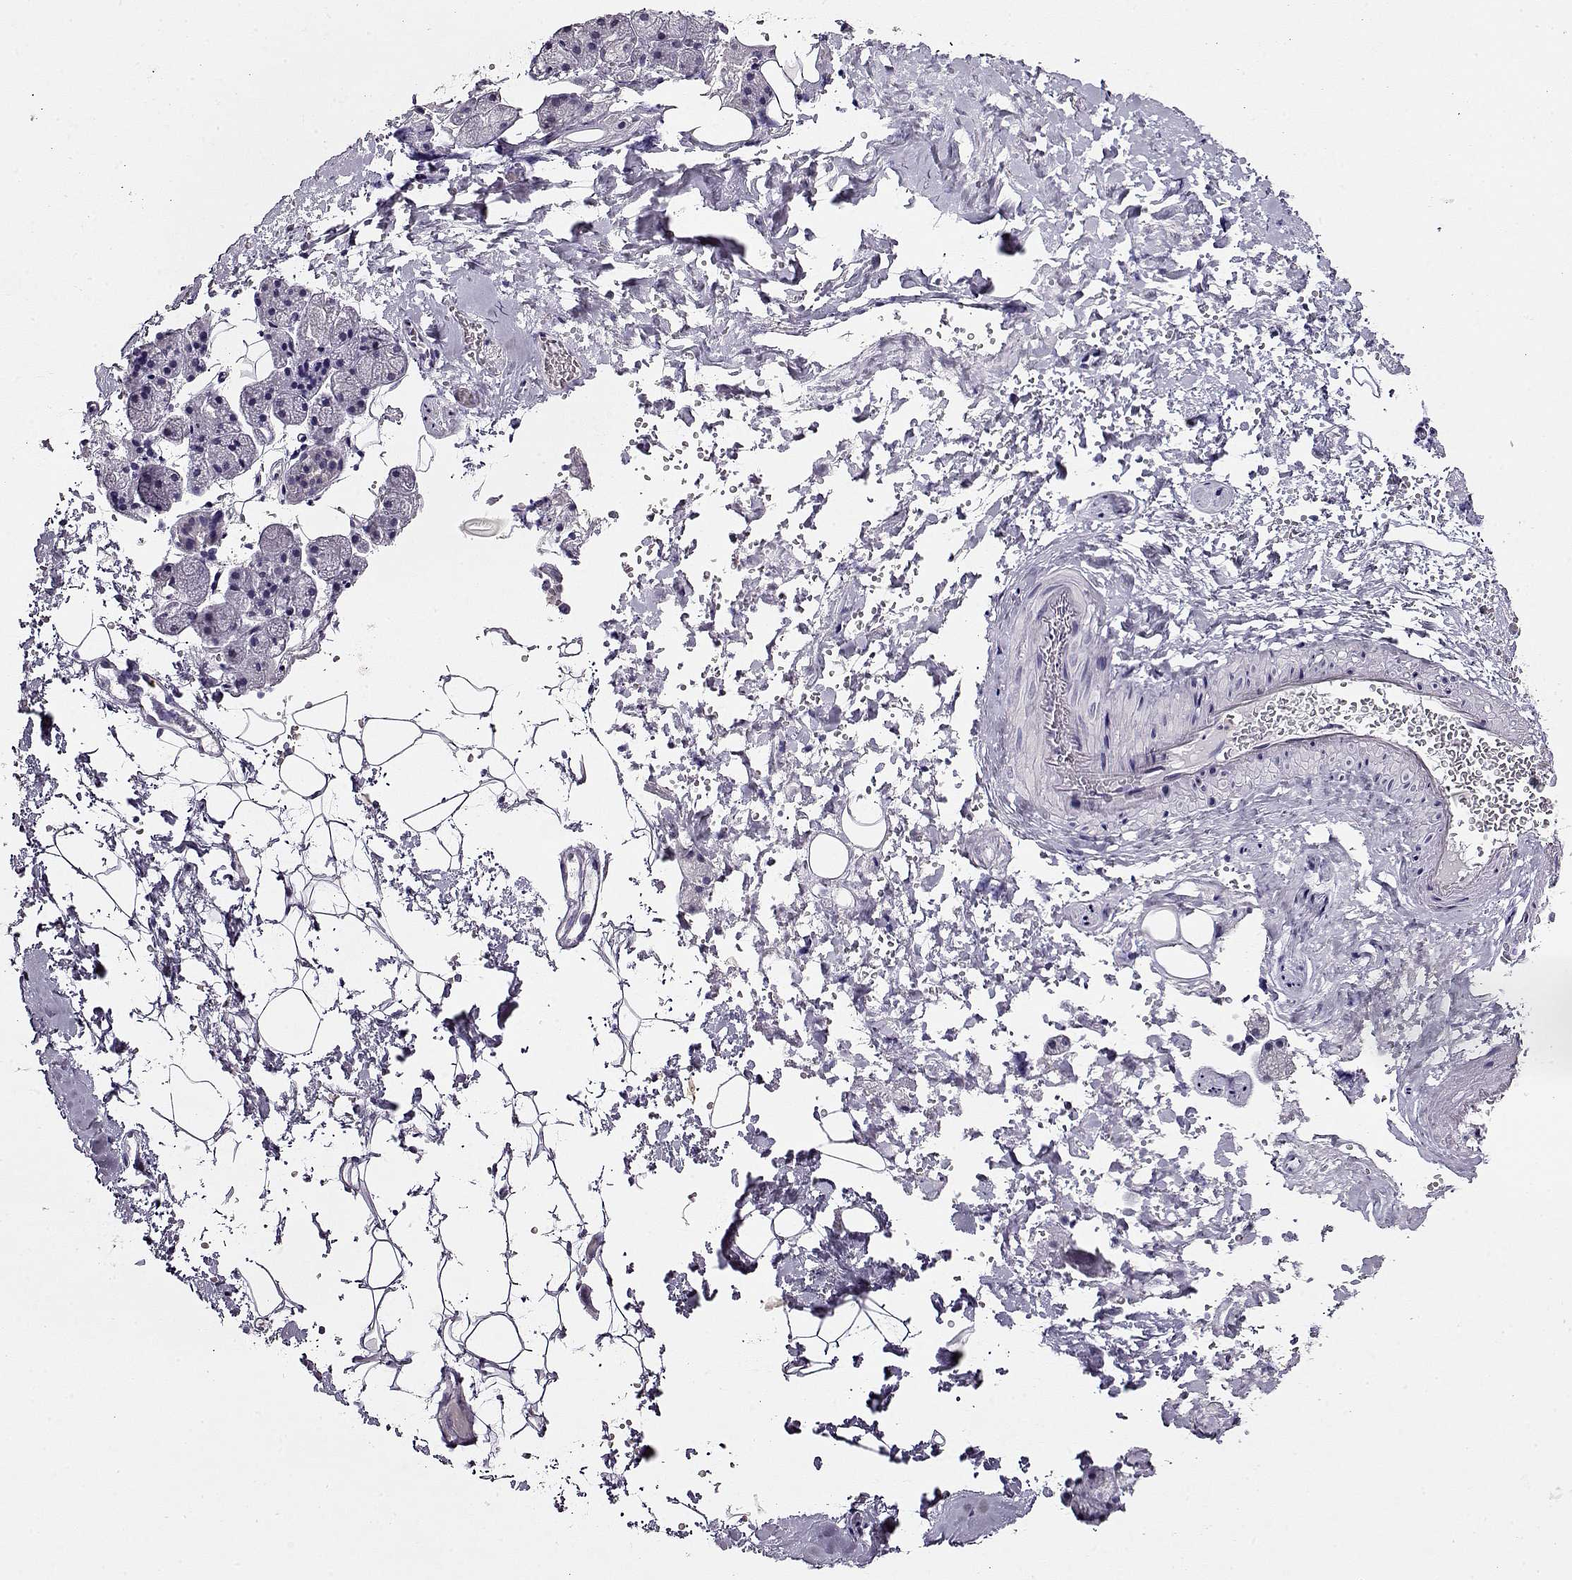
{"staining": {"intensity": "weak", "quantity": "<25%", "location": "cytoplasmic/membranous,nuclear"}, "tissue": "salivary gland", "cell_type": "Glandular cells", "image_type": "normal", "snomed": [{"axis": "morphology", "description": "Normal tissue, NOS"}, {"axis": "topography", "description": "Salivary gland"}], "caption": "Immunohistochemistry (IHC) histopathology image of unremarkable human salivary gland stained for a protein (brown), which reveals no expression in glandular cells.", "gene": "CCR8", "patient": {"sex": "male", "age": 38}}